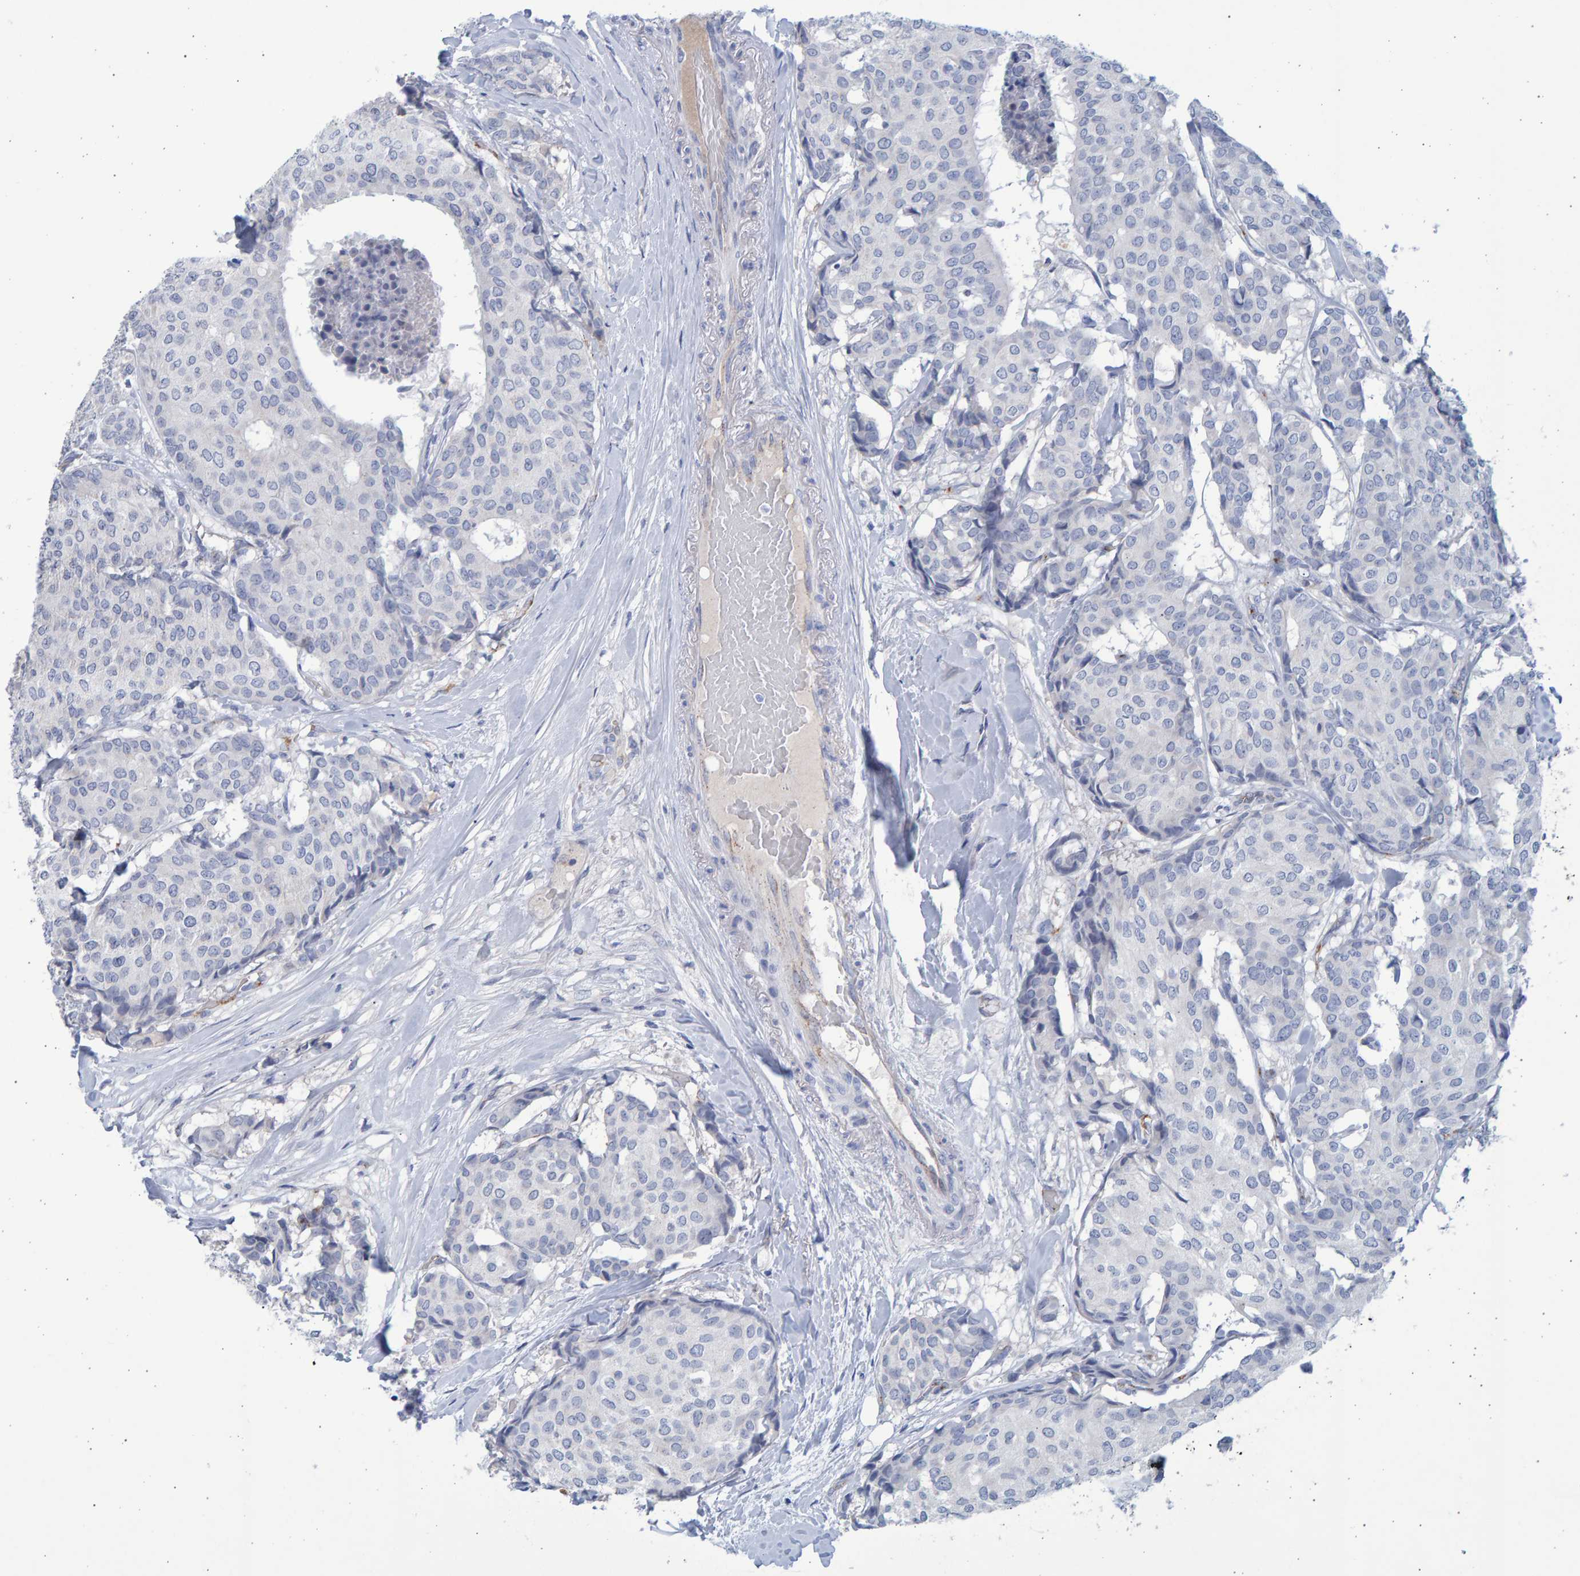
{"staining": {"intensity": "negative", "quantity": "none", "location": "none"}, "tissue": "breast cancer", "cell_type": "Tumor cells", "image_type": "cancer", "snomed": [{"axis": "morphology", "description": "Duct carcinoma"}, {"axis": "topography", "description": "Breast"}], "caption": "Immunohistochemistry histopathology image of human breast infiltrating ductal carcinoma stained for a protein (brown), which exhibits no expression in tumor cells.", "gene": "SLC34A3", "patient": {"sex": "female", "age": 75}}